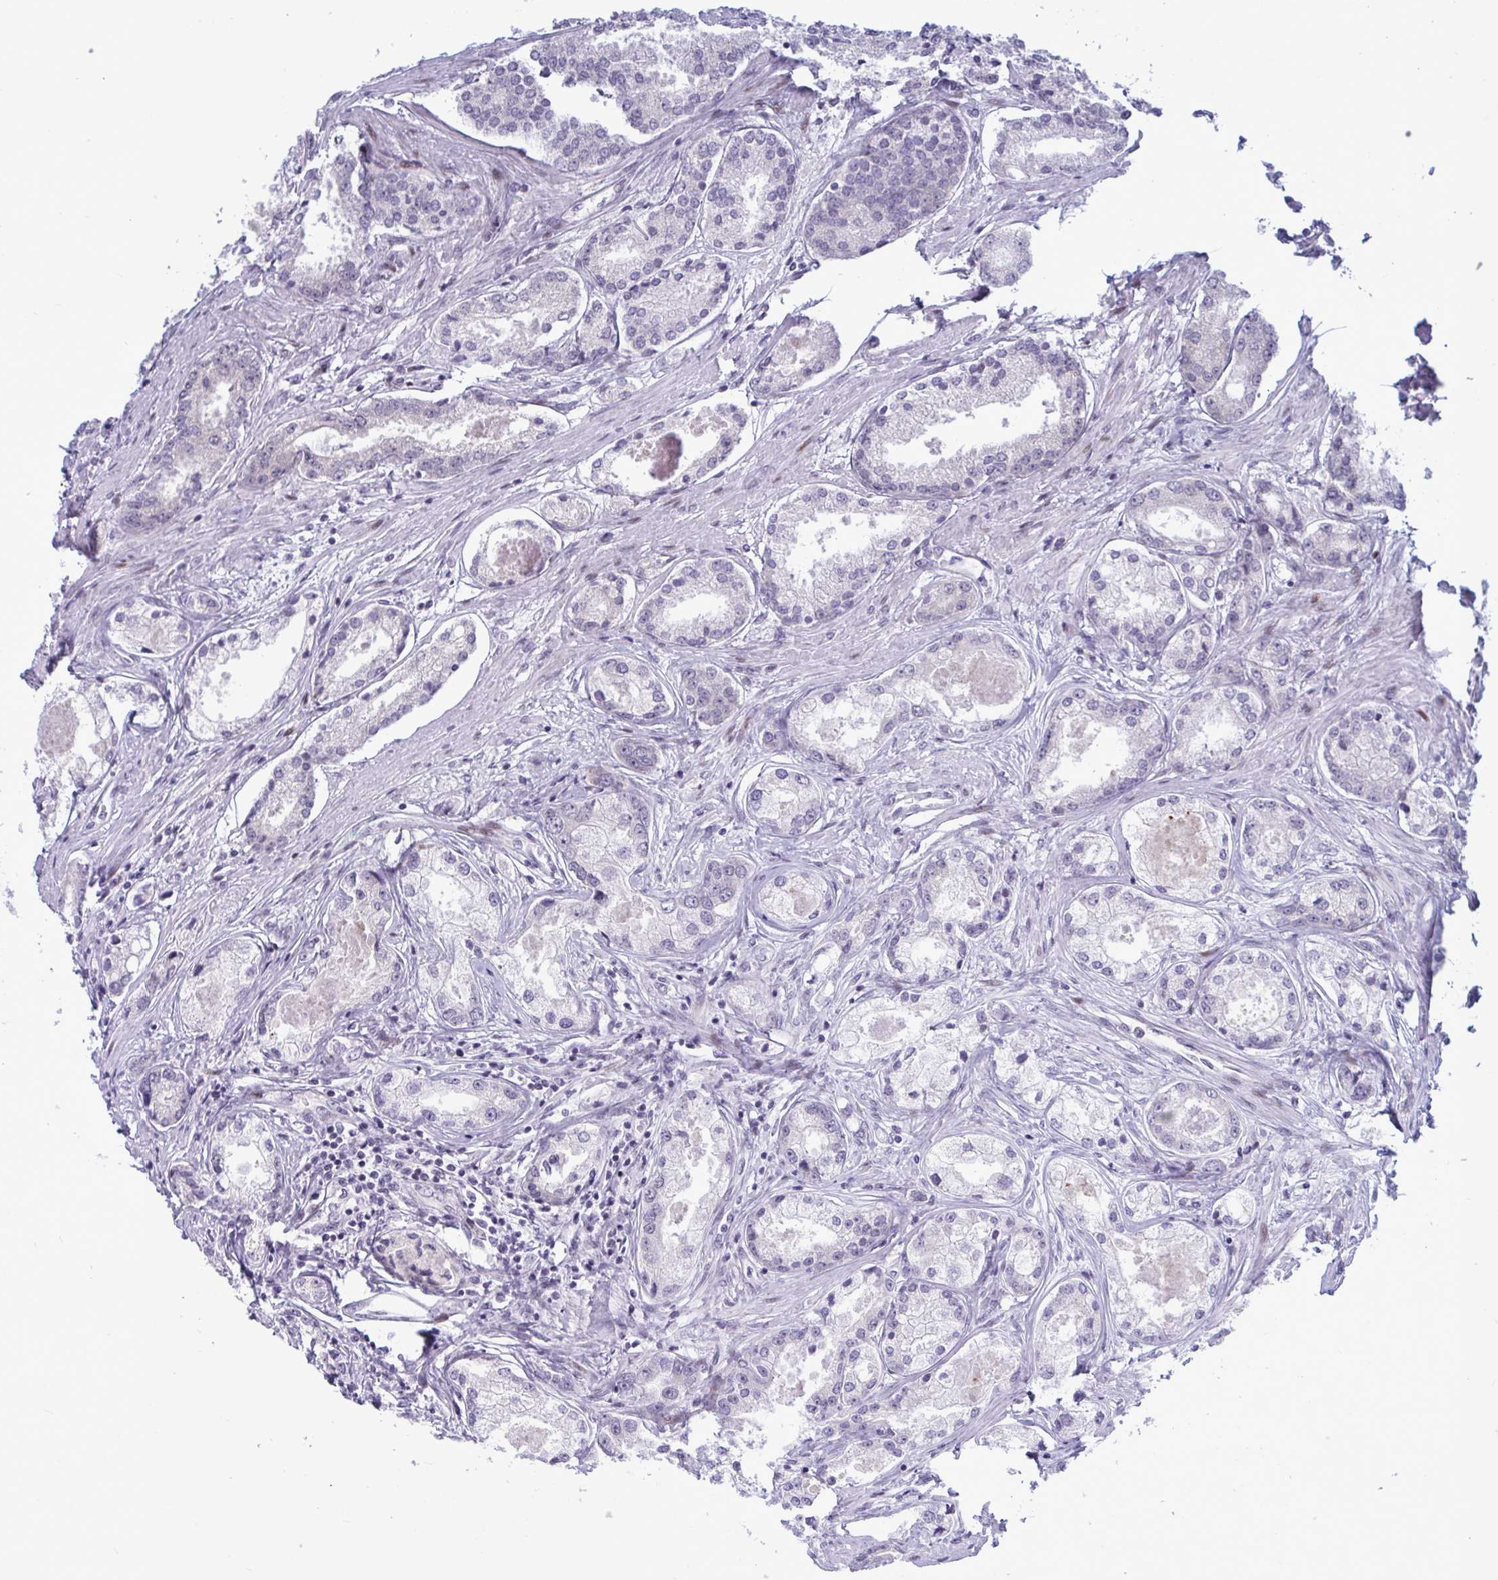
{"staining": {"intensity": "negative", "quantity": "none", "location": "none"}, "tissue": "prostate cancer", "cell_type": "Tumor cells", "image_type": "cancer", "snomed": [{"axis": "morphology", "description": "Adenocarcinoma, Low grade"}, {"axis": "topography", "description": "Prostate"}], "caption": "DAB (3,3'-diaminobenzidine) immunohistochemical staining of prostate cancer (adenocarcinoma (low-grade)) displays no significant staining in tumor cells. The staining is performed using DAB brown chromogen with nuclei counter-stained in using hematoxylin.", "gene": "TAB1", "patient": {"sex": "male", "age": 68}}